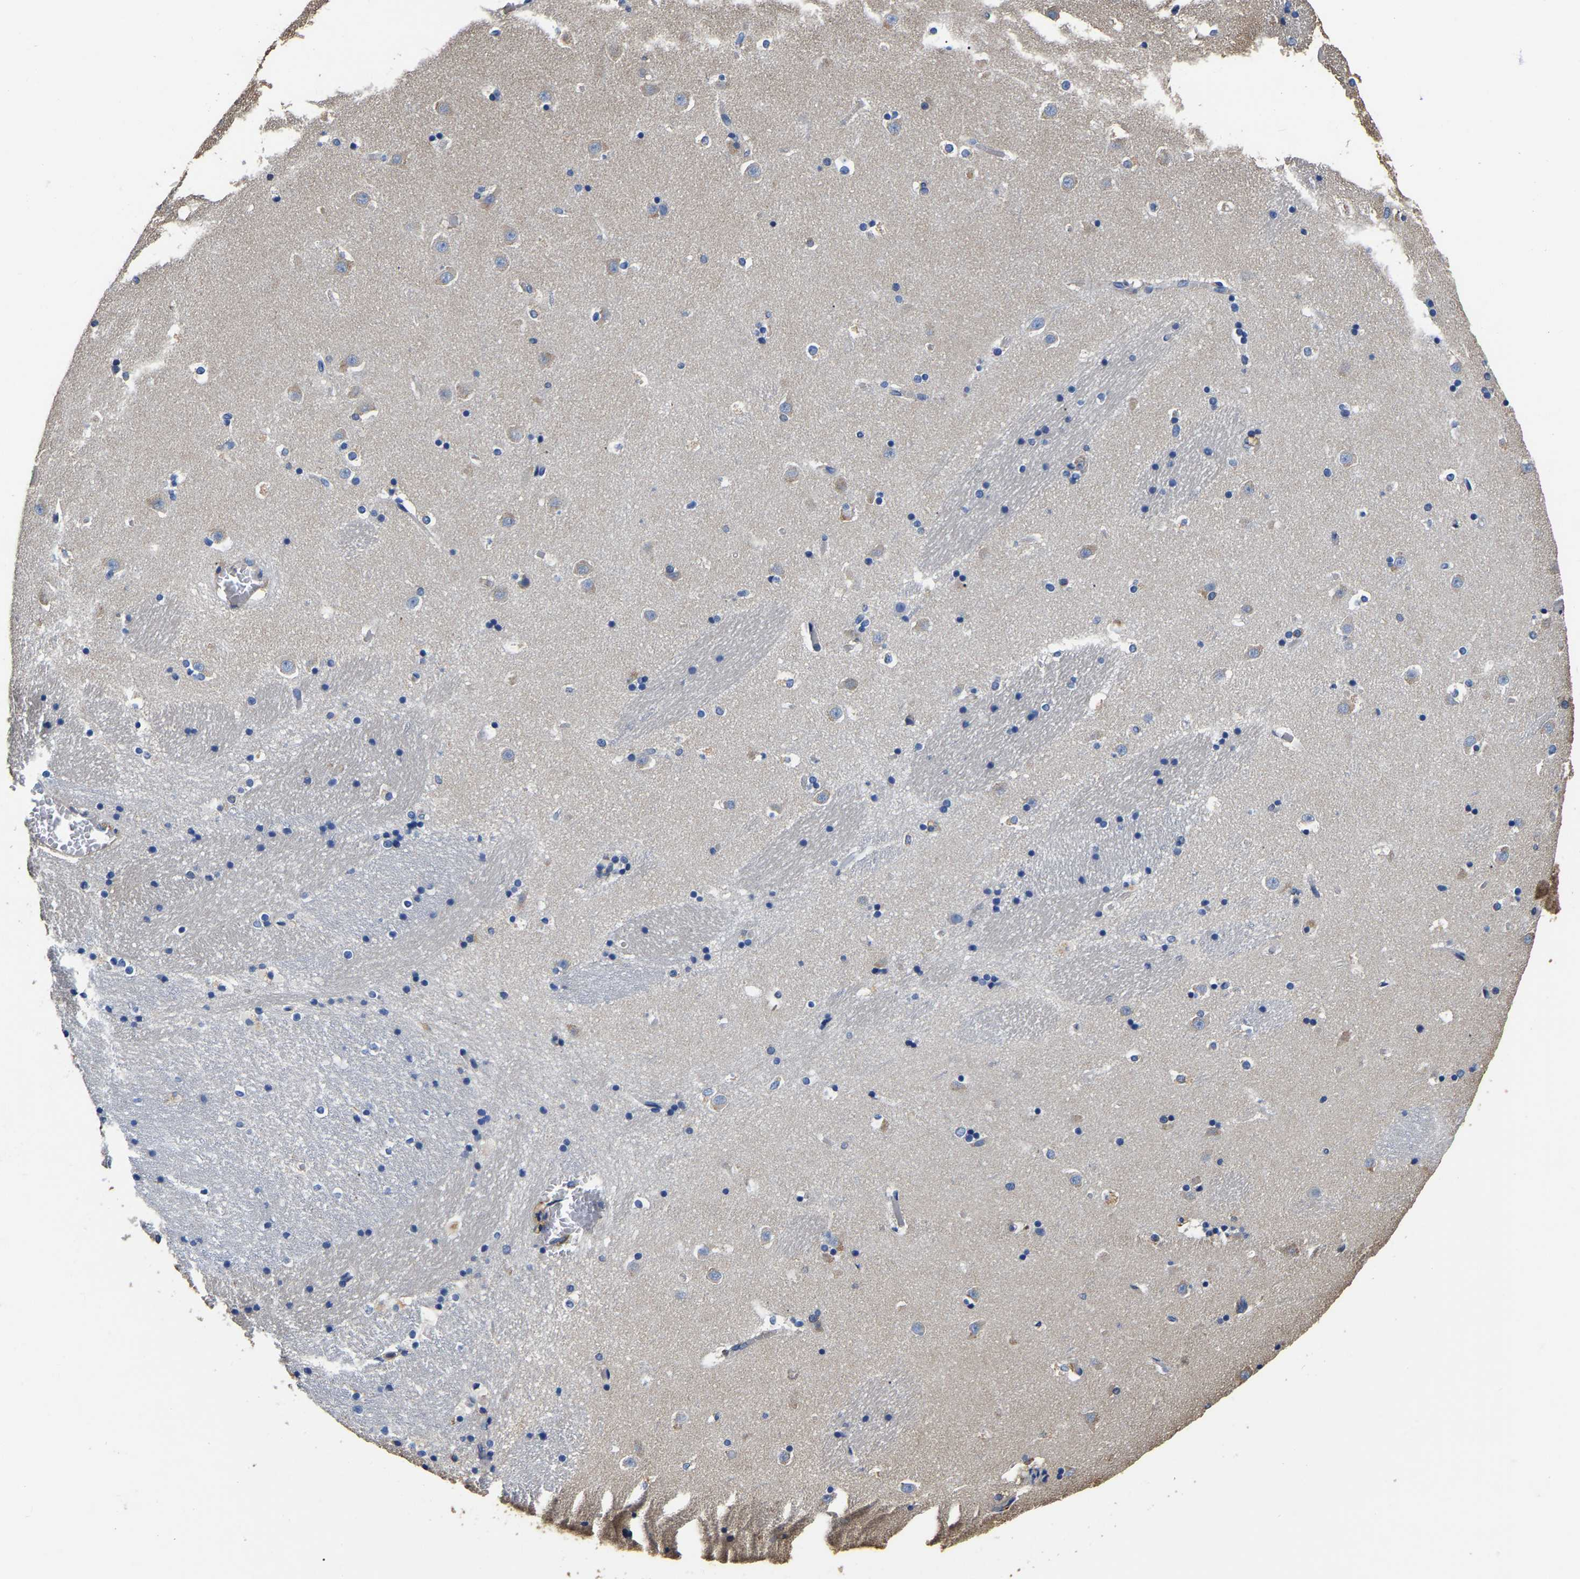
{"staining": {"intensity": "moderate", "quantity": "<25%", "location": "cytoplasmic/membranous"}, "tissue": "caudate", "cell_type": "Glial cells", "image_type": "normal", "snomed": [{"axis": "morphology", "description": "Normal tissue, NOS"}, {"axis": "topography", "description": "Lateral ventricle wall"}], "caption": "This histopathology image reveals unremarkable caudate stained with immunohistochemistry to label a protein in brown. The cytoplasmic/membranous of glial cells show moderate positivity for the protein. Nuclei are counter-stained blue.", "gene": "ARMT1", "patient": {"sex": "male", "age": 45}}